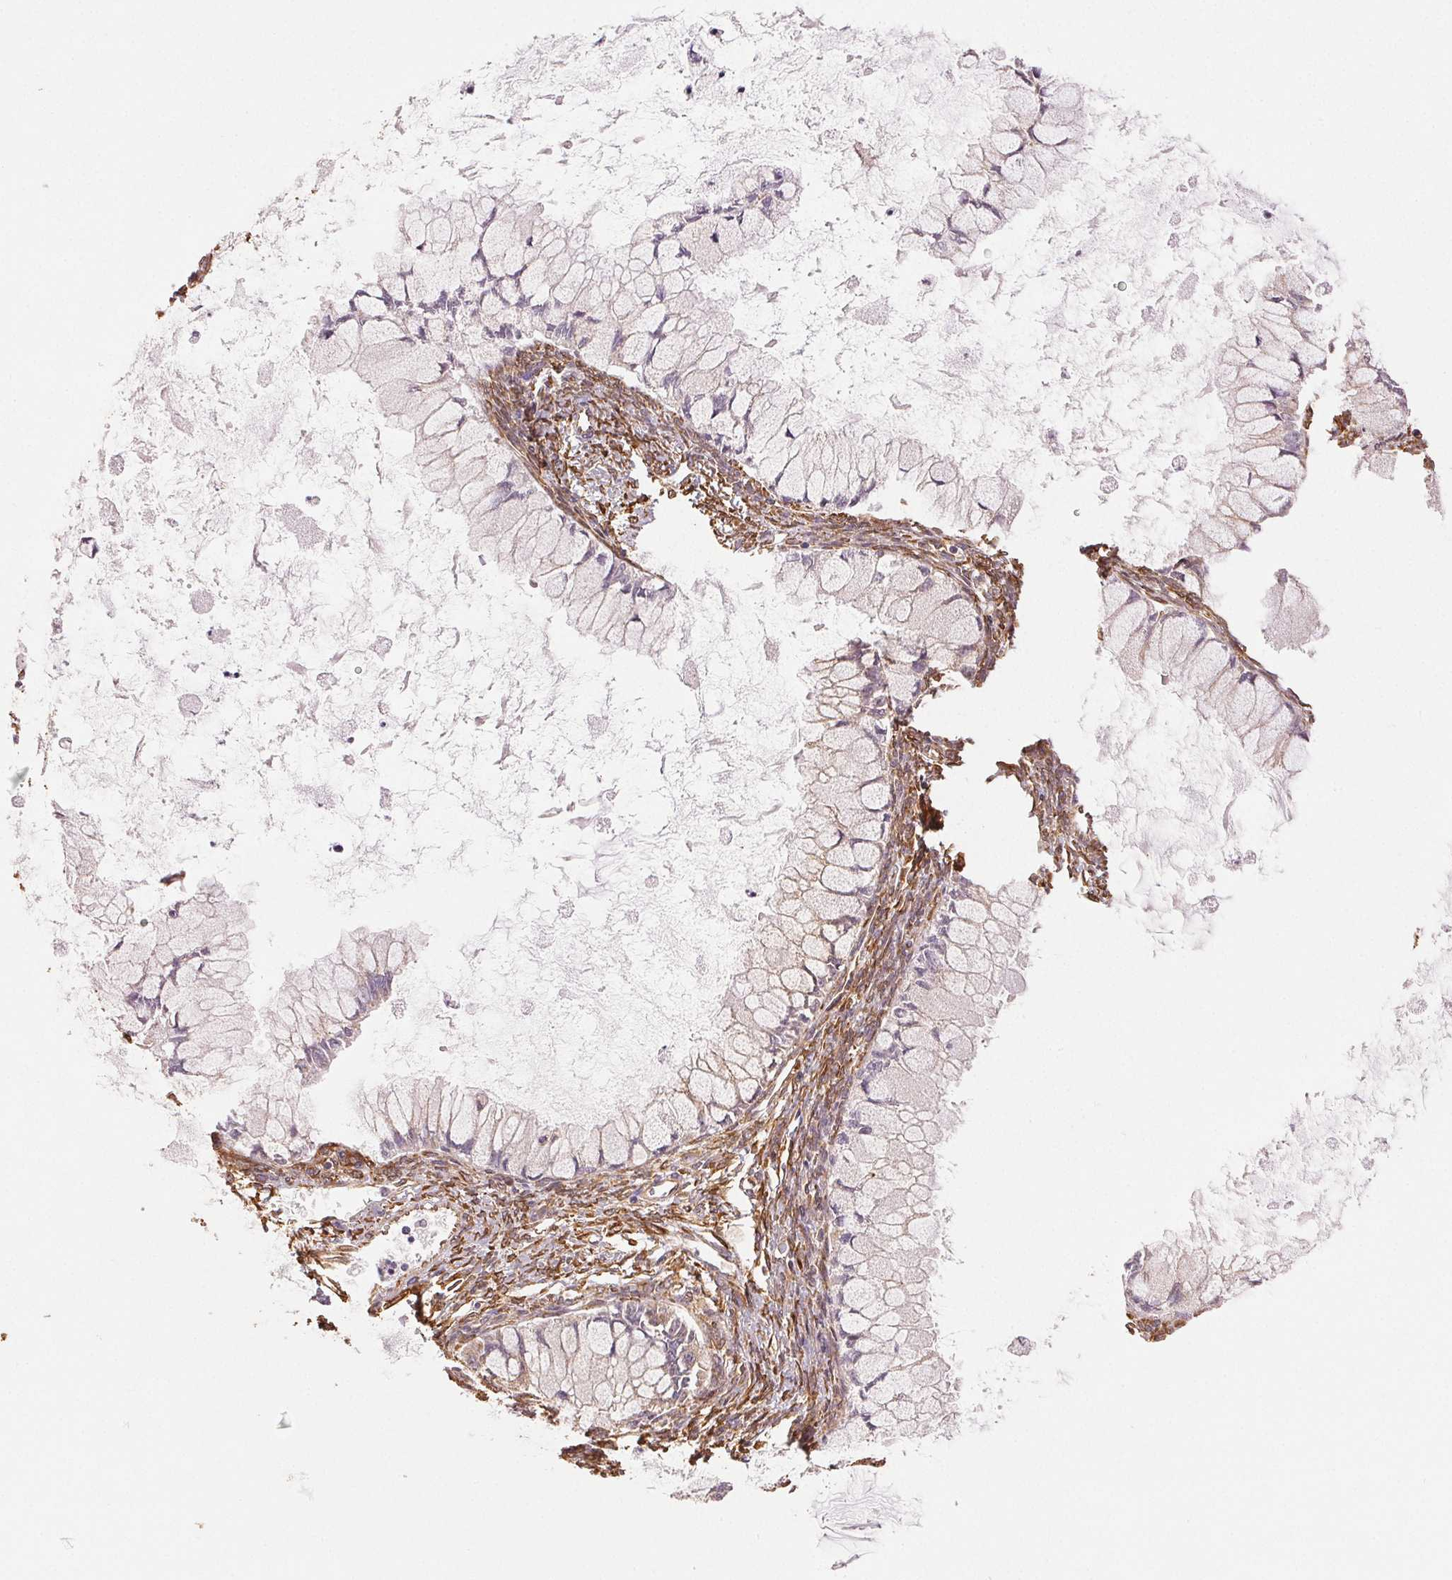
{"staining": {"intensity": "weak", "quantity": "<25%", "location": "cytoplasmic/membranous"}, "tissue": "ovarian cancer", "cell_type": "Tumor cells", "image_type": "cancer", "snomed": [{"axis": "morphology", "description": "Cystadenocarcinoma, mucinous, NOS"}, {"axis": "topography", "description": "Ovary"}], "caption": "An immunohistochemistry (IHC) image of ovarian cancer (mucinous cystadenocarcinoma) is shown. There is no staining in tumor cells of ovarian cancer (mucinous cystadenocarcinoma). The staining was performed using DAB (3,3'-diaminobenzidine) to visualize the protein expression in brown, while the nuclei were stained in blue with hematoxylin (Magnification: 20x).", "gene": "RCN3", "patient": {"sex": "female", "age": 34}}